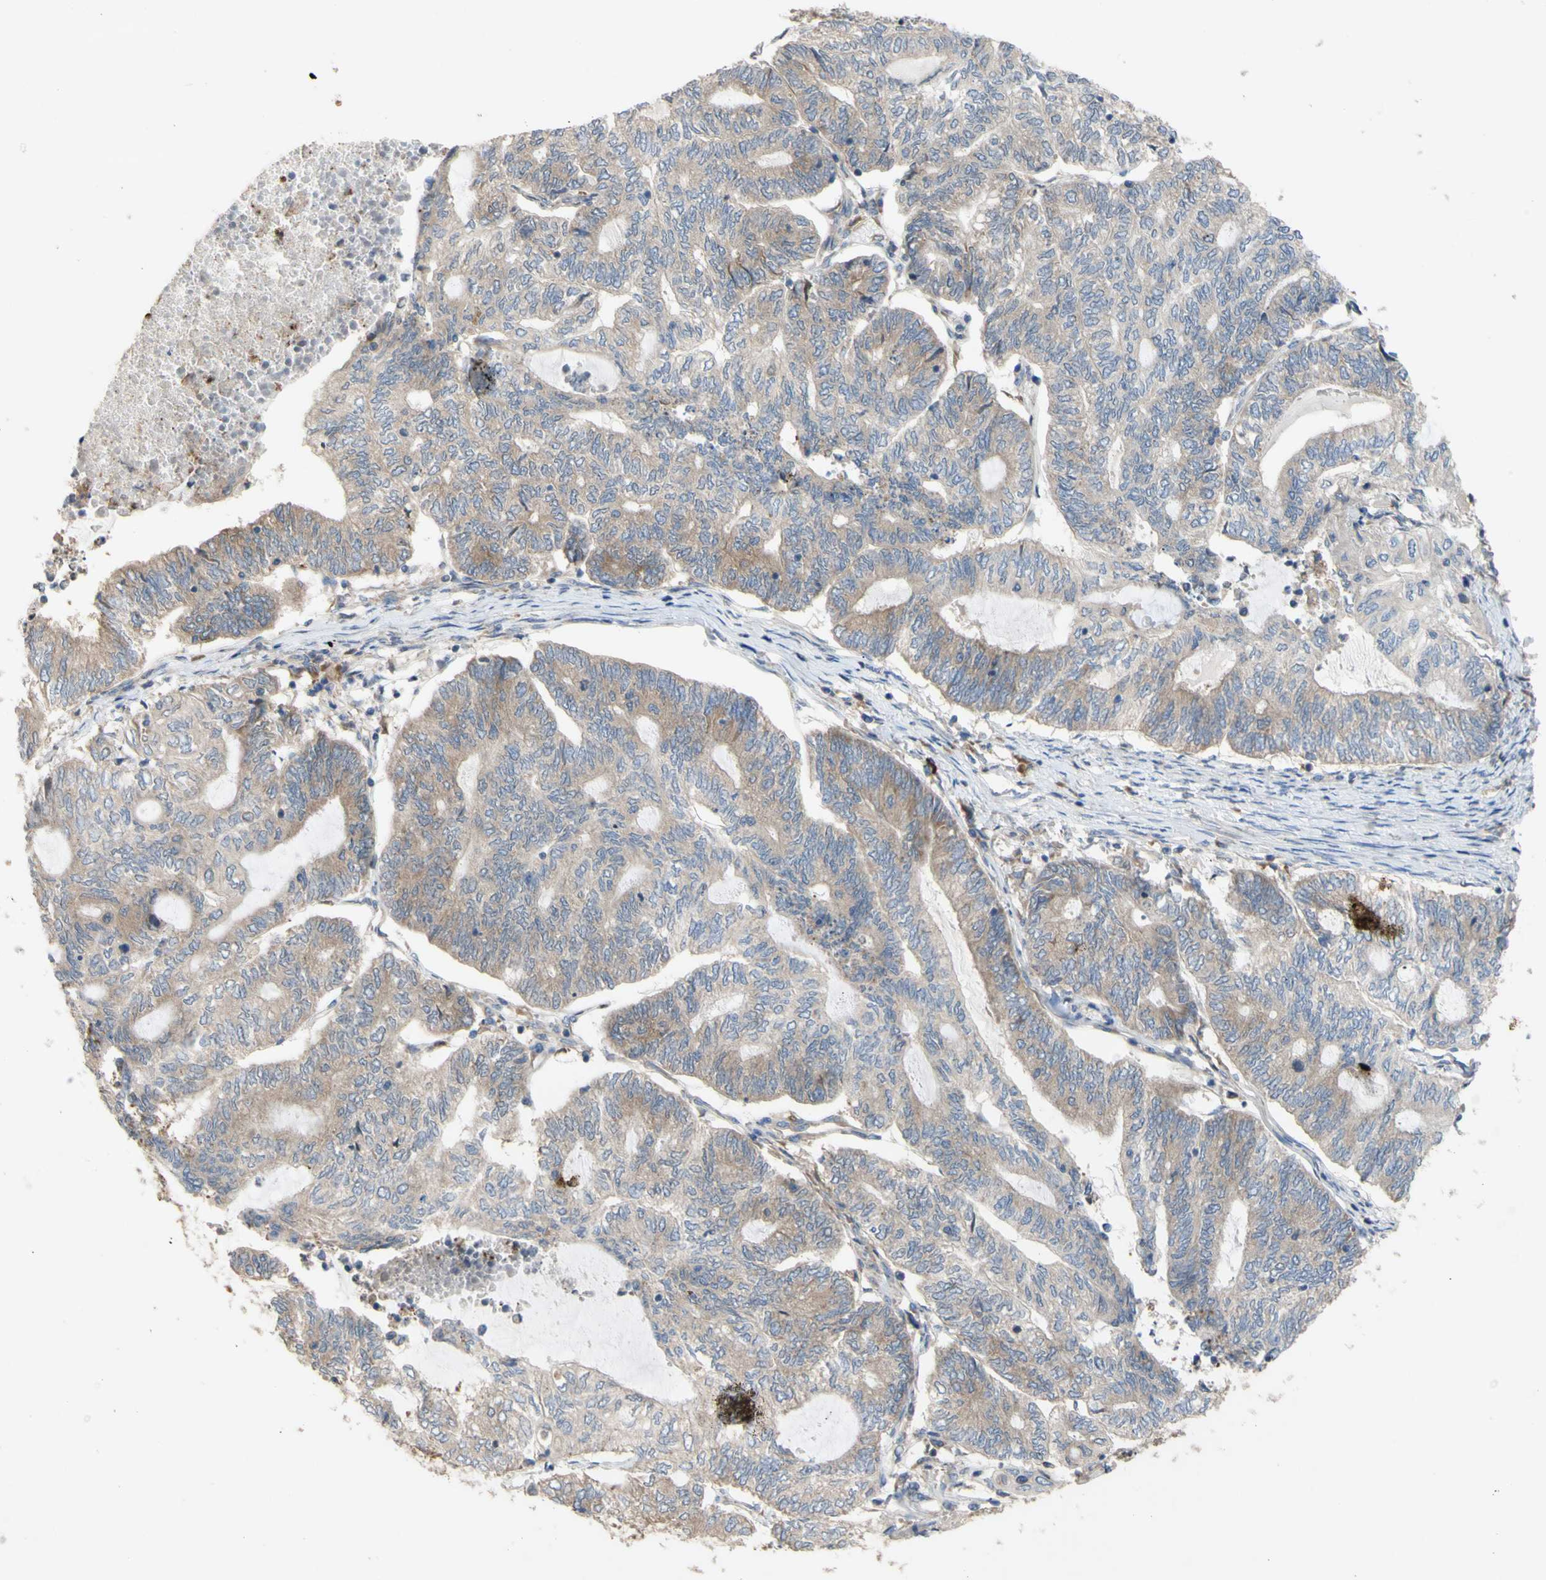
{"staining": {"intensity": "weak", "quantity": "25%-75%", "location": "cytoplasmic/membranous"}, "tissue": "endometrial cancer", "cell_type": "Tumor cells", "image_type": "cancer", "snomed": [{"axis": "morphology", "description": "Adenocarcinoma, NOS"}, {"axis": "topography", "description": "Uterus"}, {"axis": "topography", "description": "Endometrium"}], "caption": "A photomicrograph of endometrial adenocarcinoma stained for a protein reveals weak cytoplasmic/membranous brown staining in tumor cells. Using DAB (brown) and hematoxylin (blue) stains, captured at high magnification using brightfield microscopy.", "gene": "EIF2S3", "patient": {"sex": "female", "age": 70}}